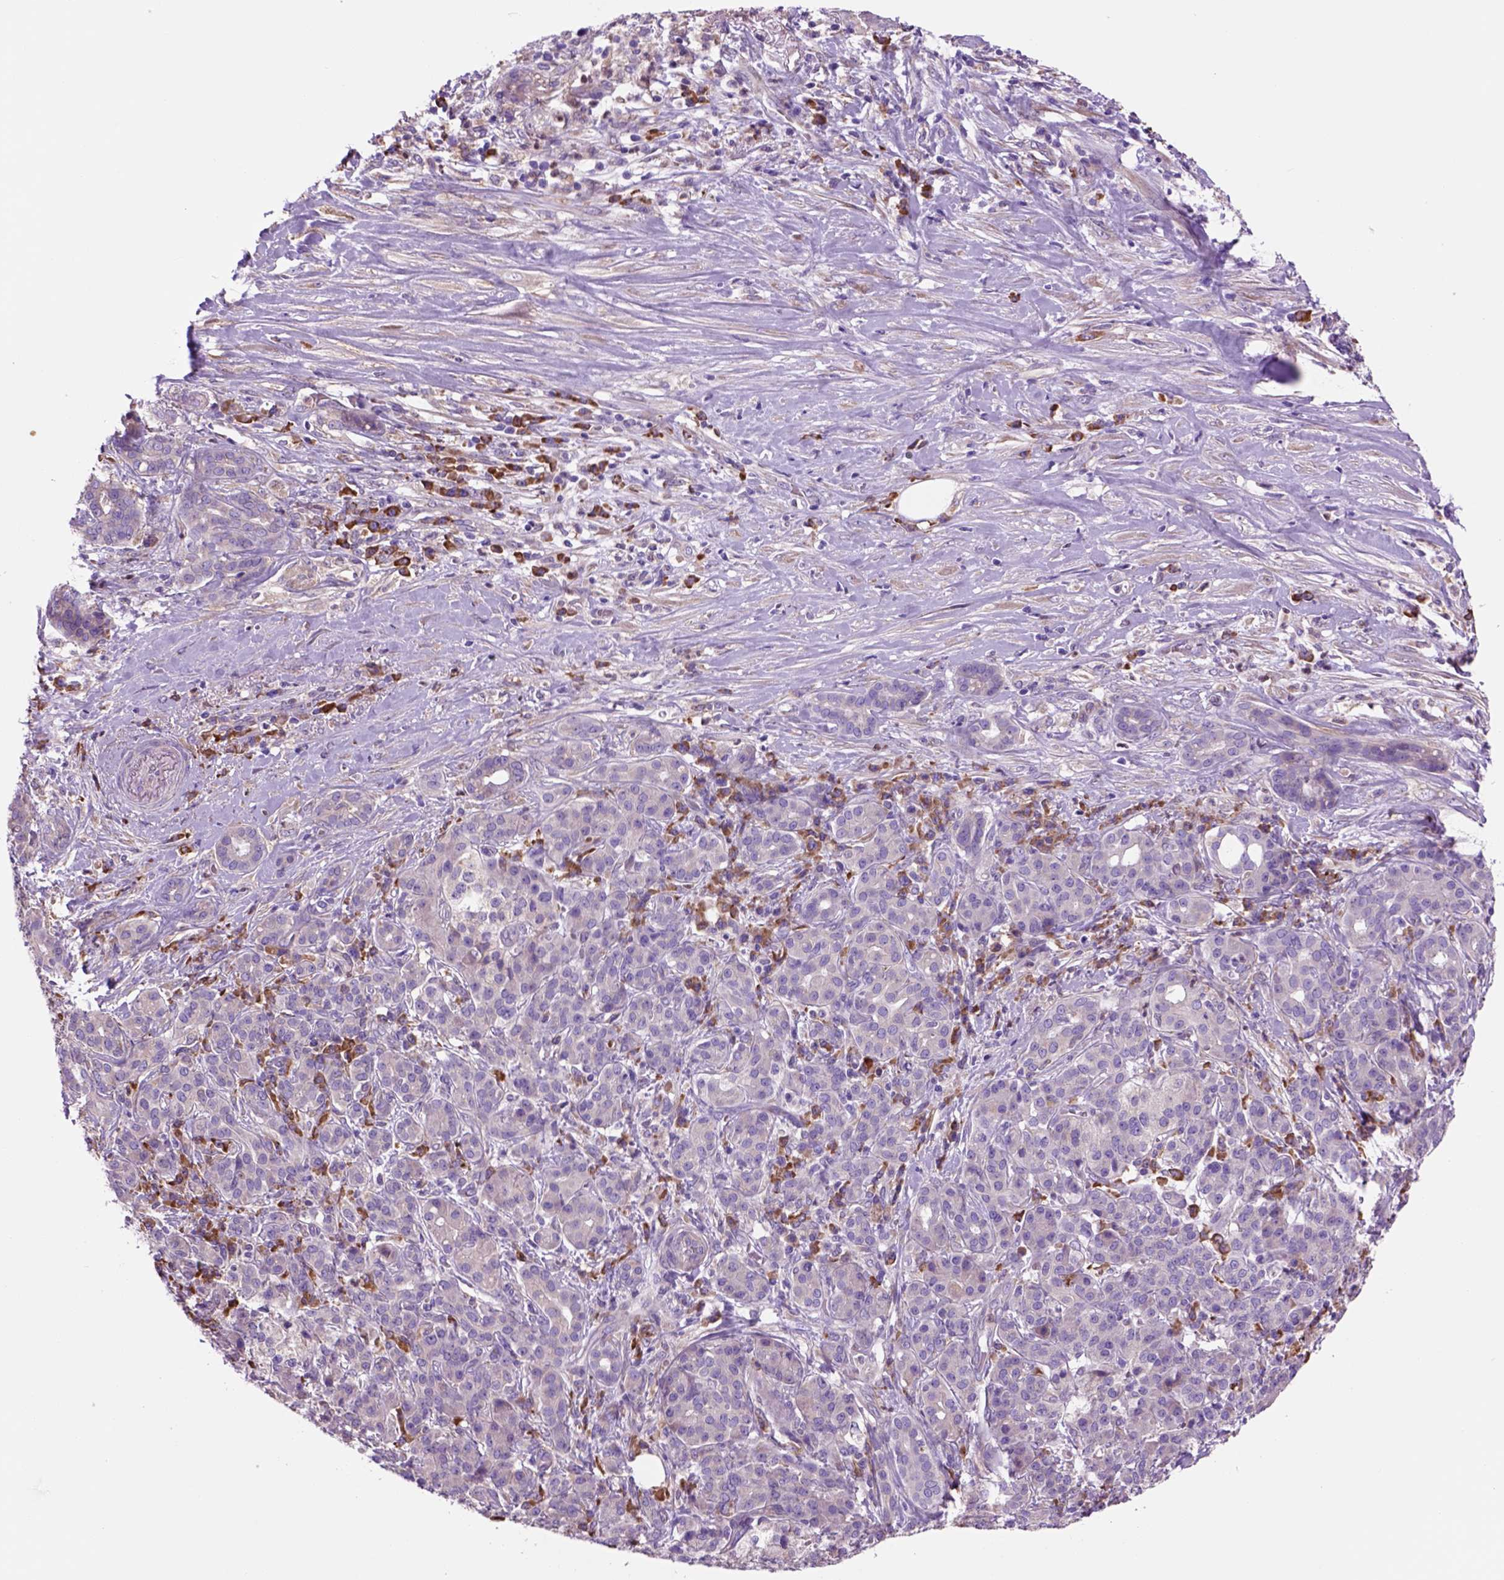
{"staining": {"intensity": "negative", "quantity": "none", "location": "none"}, "tissue": "pancreatic cancer", "cell_type": "Tumor cells", "image_type": "cancer", "snomed": [{"axis": "morphology", "description": "Normal tissue, NOS"}, {"axis": "morphology", "description": "Inflammation, NOS"}, {"axis": "morphology", "description": "Adenocarcinoma, NOS"}, {"axis": "topography", "description": "Pancreas"}], "caption": "A high-resolution photomicrograph shows immunohistochemistry (IHC) staining of adenocarcinoma (pancreatic), which displays no significant expression in tumor cells. (Stains: DAB immunohistochemistry (IHC) with hematoxylin counter stain, Microscopy: brightfield microscopy at high magnification).", "gene": "PIAS3", "patient": {"sex": "male", "age": 57}}